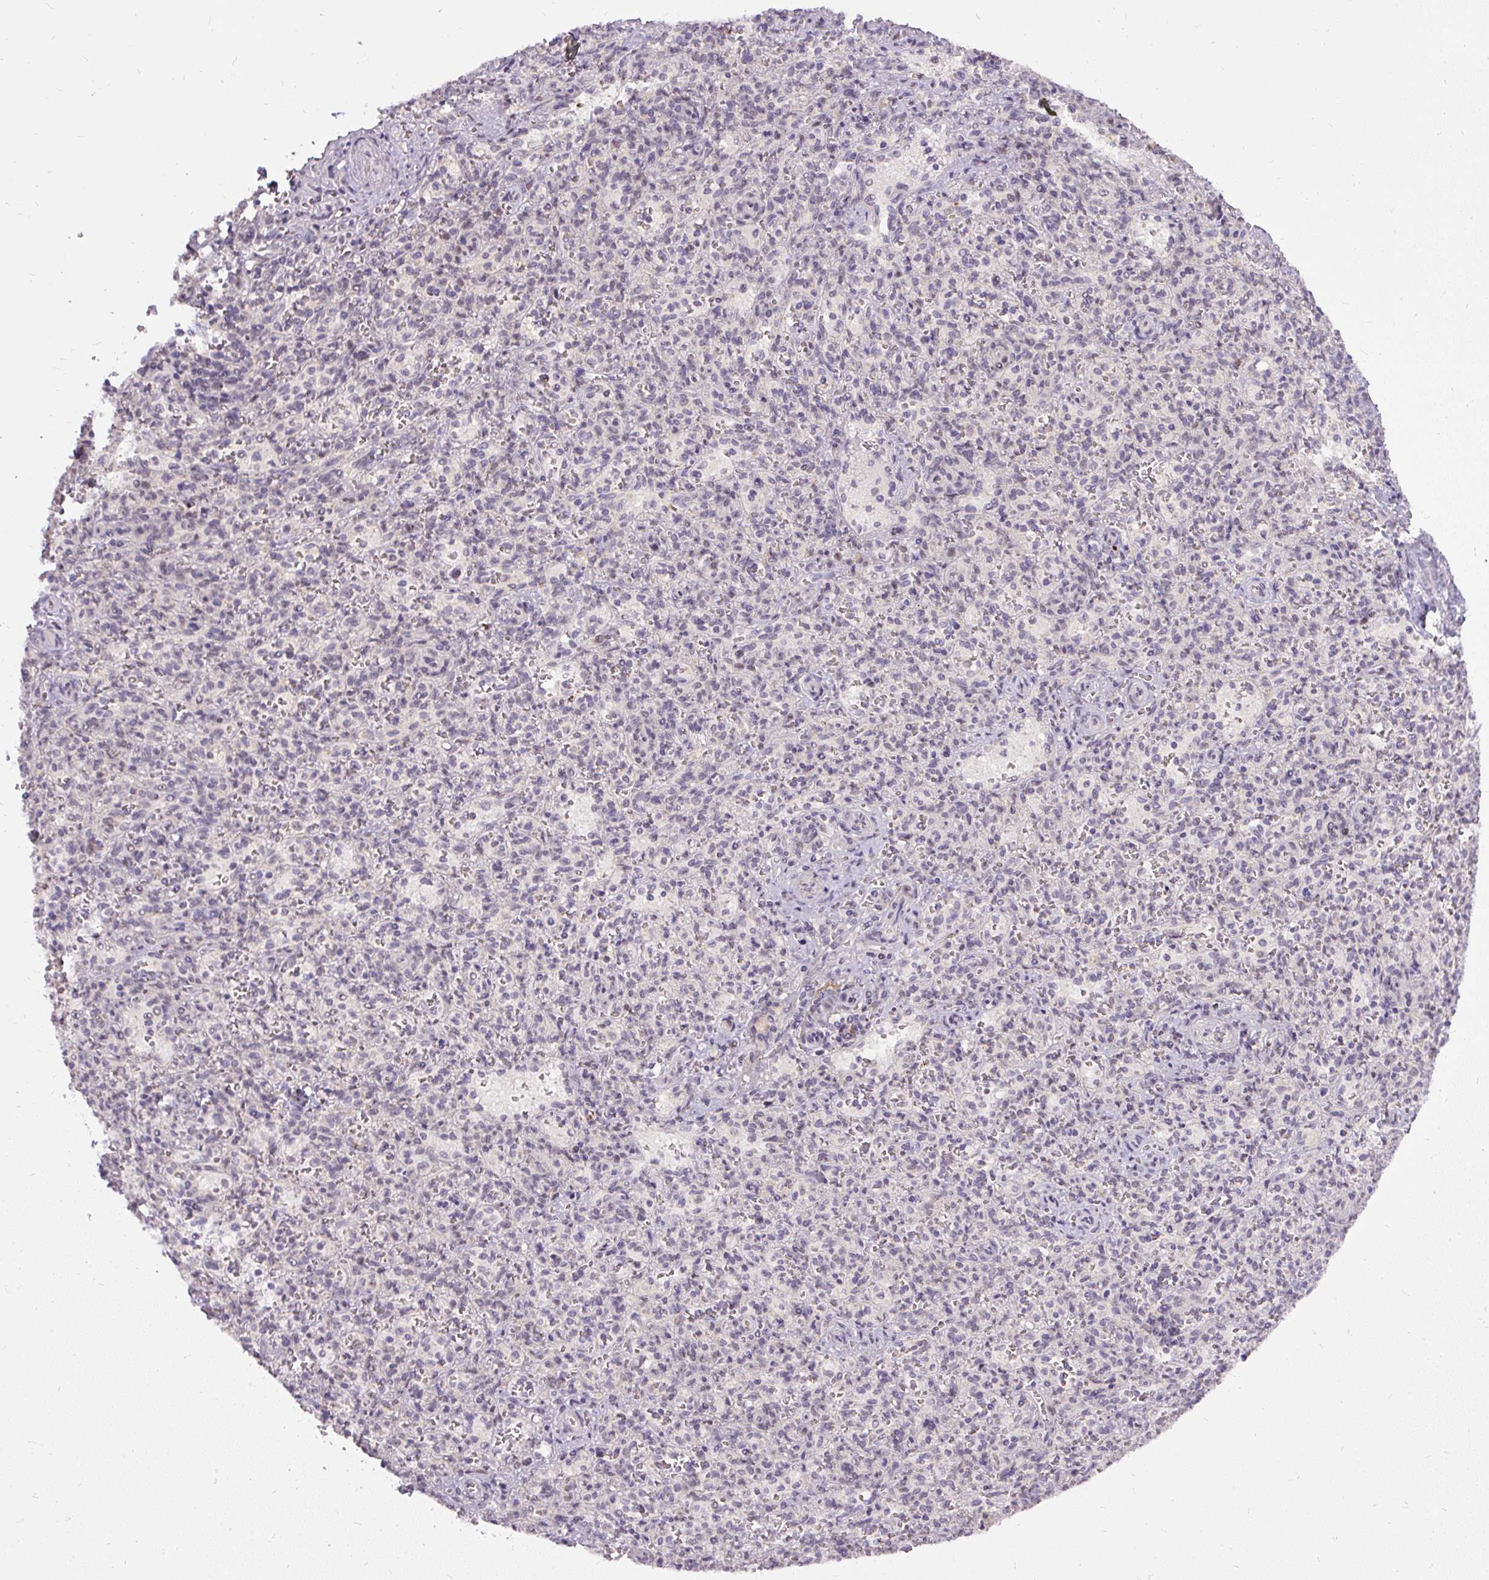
{"staining": {"intensity": "negative", "quantity": "none", "location": "none"}, "tissue": "spleen", "cell_type": "Cells in red pulp", "image_type": "normal", "snomed": [{"axis": "morphology", "description": "Normal tissue, NOS"}, {"axis": "topography", "description": "Spleen"}], "caption": "Immunohistochemistry of normal spleen exhibits no positivity in cells in red pulp. (Brightfield microscopy of DAB (3,3'-diaminobenzidine) immunohistochemistry at high magnification).", "gene": "FAM117B", "patient": {"sex": "female", "age": 26}}